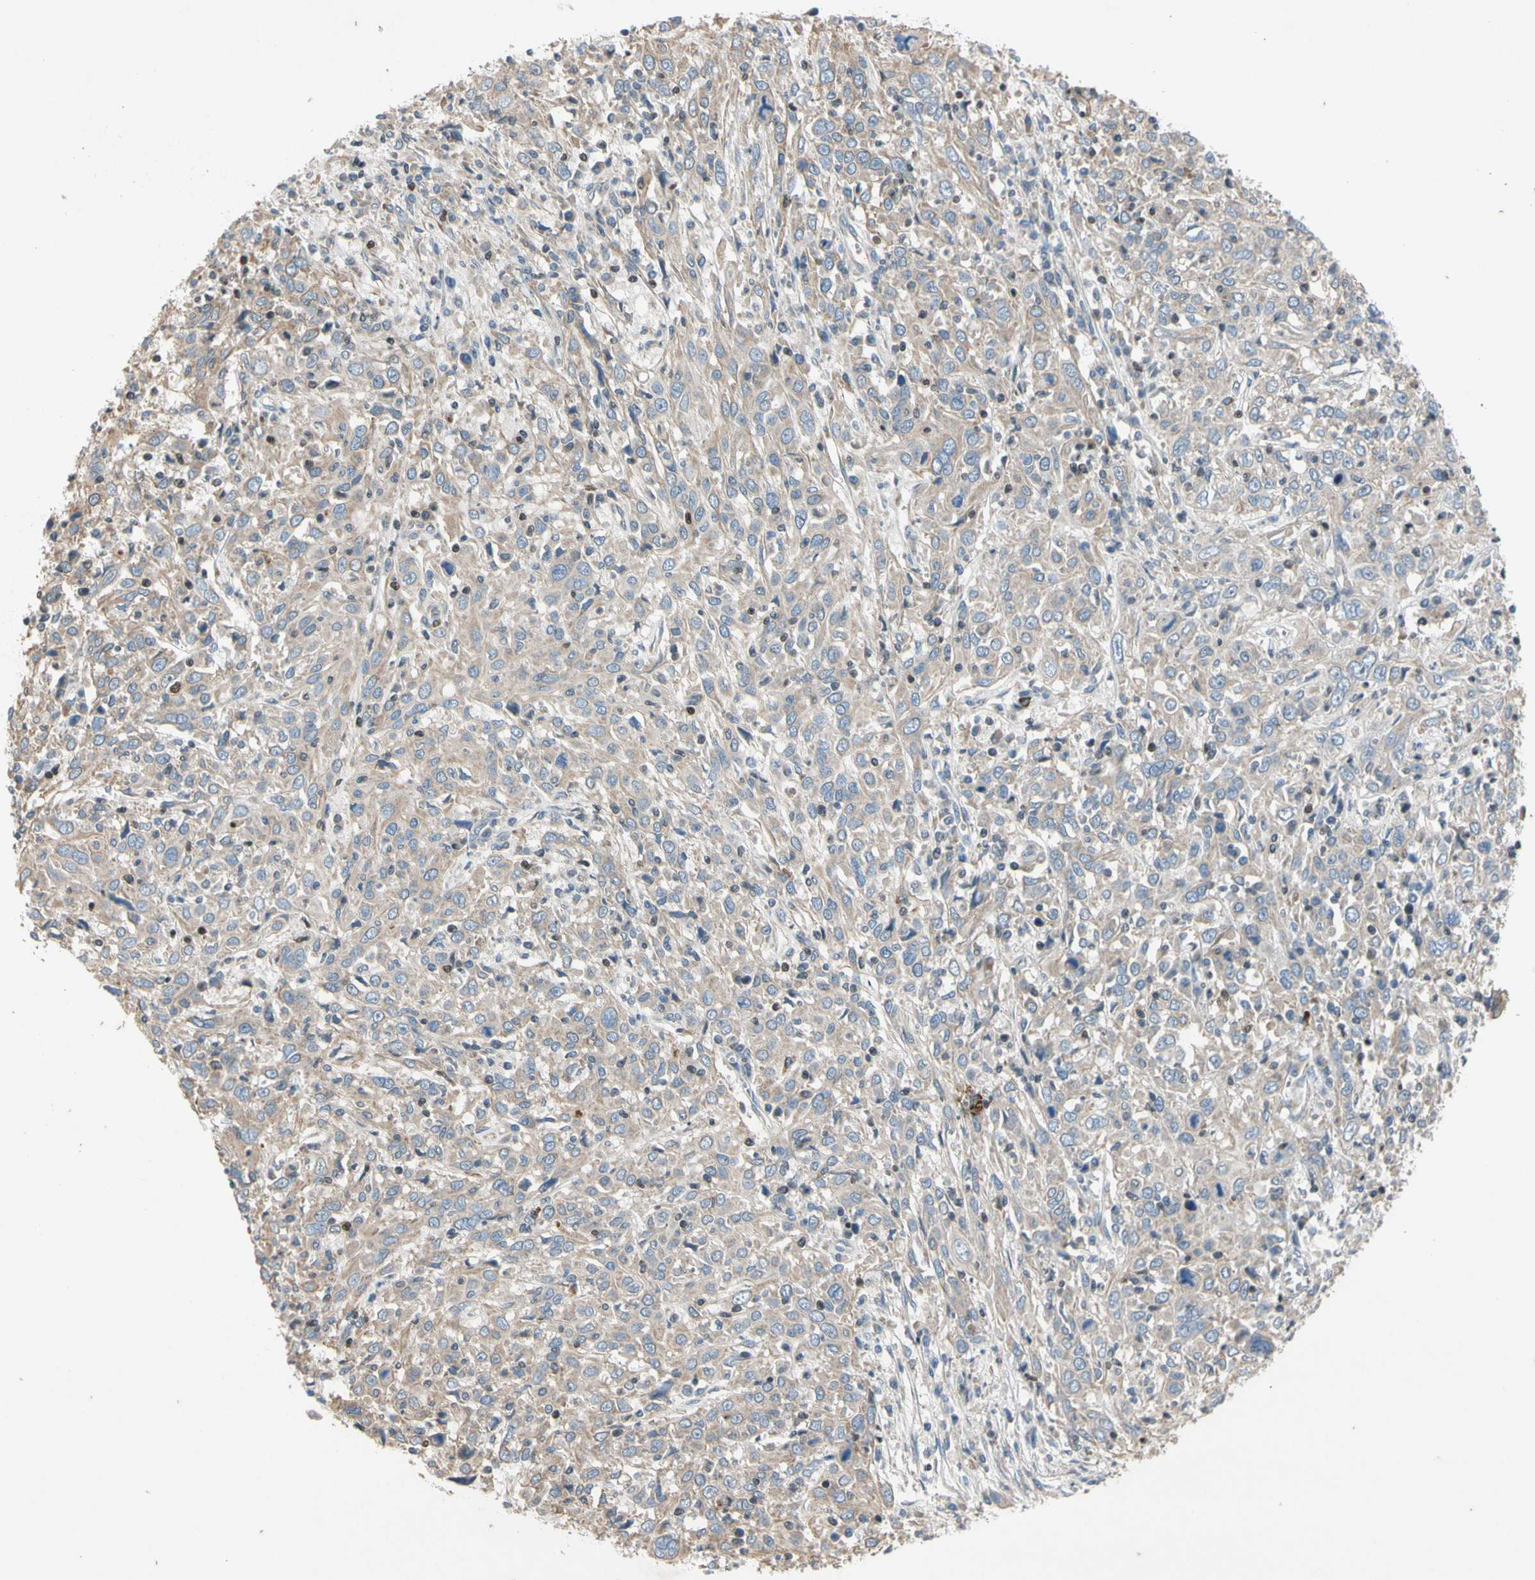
{"staining": {"intensity": "weak", "quantity": ">75%", "location": "cytoplasmic/membranous"}, "tissue": "cervical cancer", "cell_type": "Tumor cells", "image_type": "cancer", "snomed": [{"axis": "morphology", "description": "Squamous cell carcinoma, NOS"}, {"axis": "topography", "description": "Cervix"}], "caption": "Immunohistochemistry (IHC) micrograph of squamous cell carcinoma (cervical) stained for a protein (brown), which demonstrates low levels of weak cytoplasmic/membranous positivity in about >75% of tumor cells.", "gene": "TBX21", "patient": {"sex": "female", "age": 46}}